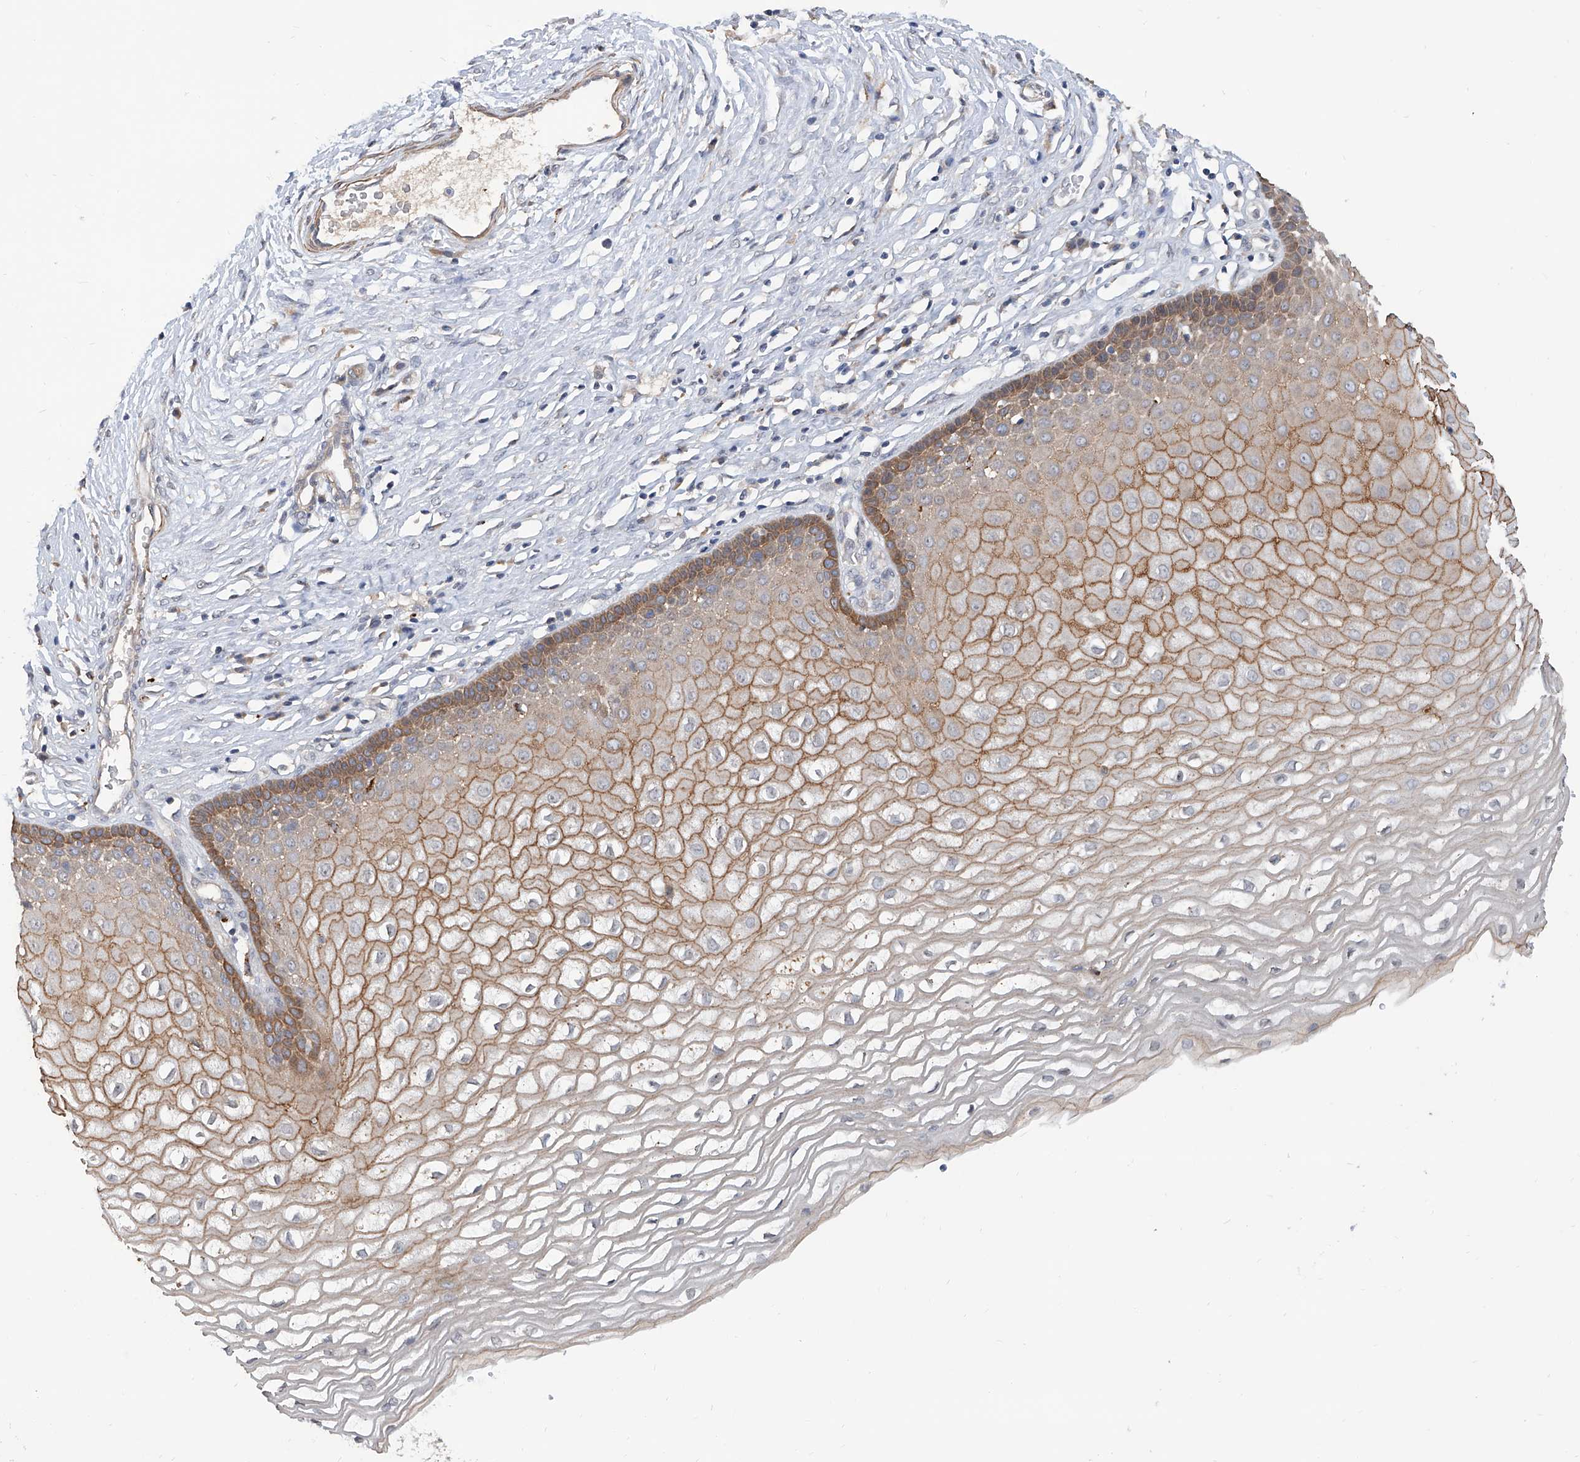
{"staining": {"intensity": "weak", "quantity": "25%-75%", "location": "cytoplasmic/membranous"}, "tissue": "cervix", "cell_type": "Glandular cells", "image_type": "normal", "snomed": [{"axis": "morphology", "description": "Normal tissue, NOS"}, {"axis": "topography", "description": "Cervix"}], "caption": "Cervix stained for a protein (brown) demonstrates weak cytoplasmic/membranous positive staining in about 25%-75% of glandular cells.", "gene": "MAGEE2", "patient": {"sex": "female", "age": 55}}